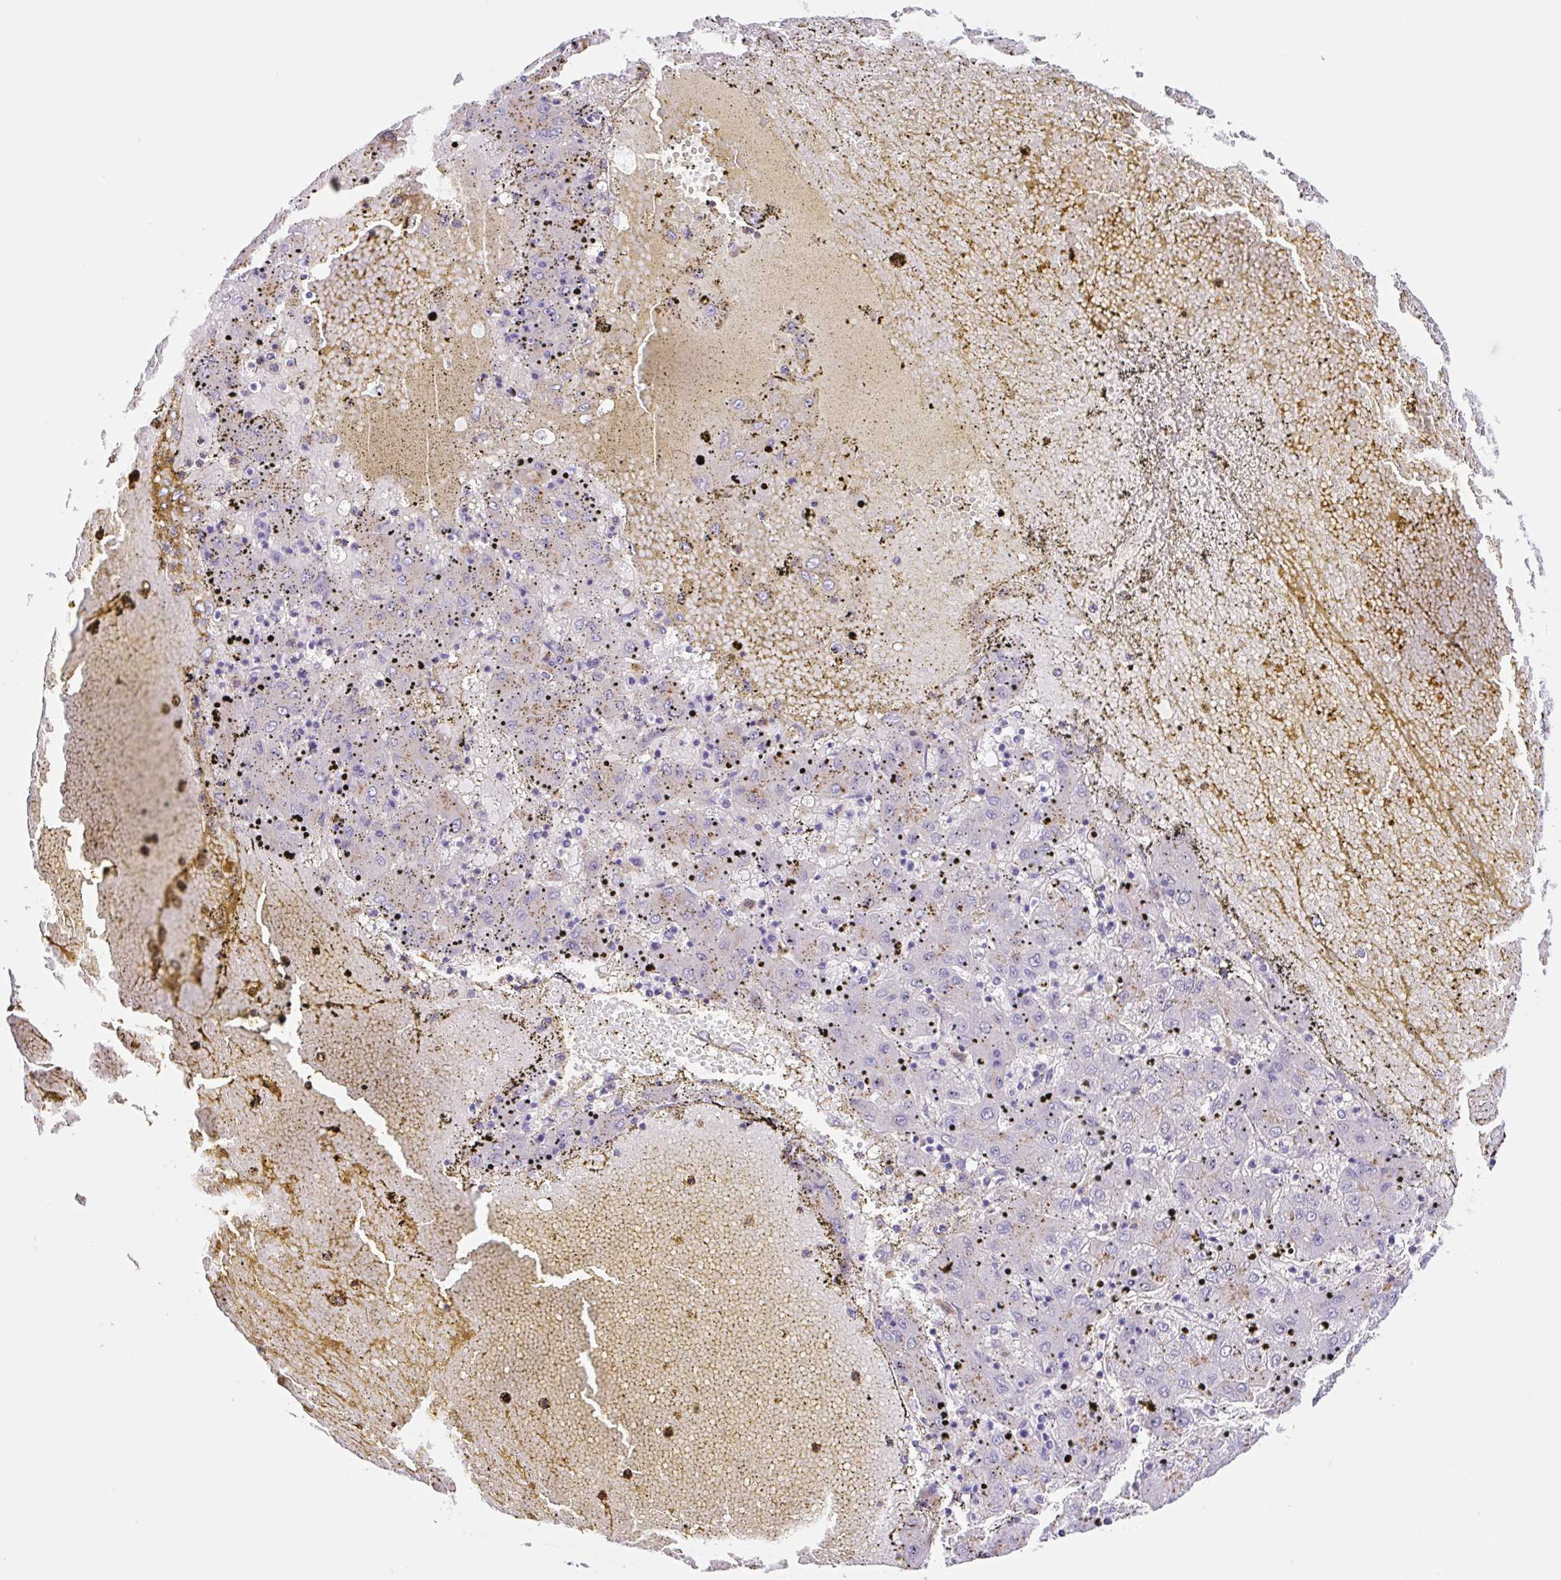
{"staining": {"intensity": "moderate", "quantity": "<25%", "location": "cytoplasmic/membranous"}, "tissue": "liver cancer", "cell_type": "Tumor cells", "image_type": "cancer", "snomed": [{"axis": "morphology", "description": "Carcinoma, Hepatocellular, NOS"}, {"axis": "topography", "description": "Liver"}], "caption": "Liver hepatocellular carcinoma tissue reveals moderate cytoplasmic/membranous staining in about <25% of tumor cells, visualized by immunohistochemistry.", "gene": "DKK4", "patient": {"sex": "male", "age": 72}}